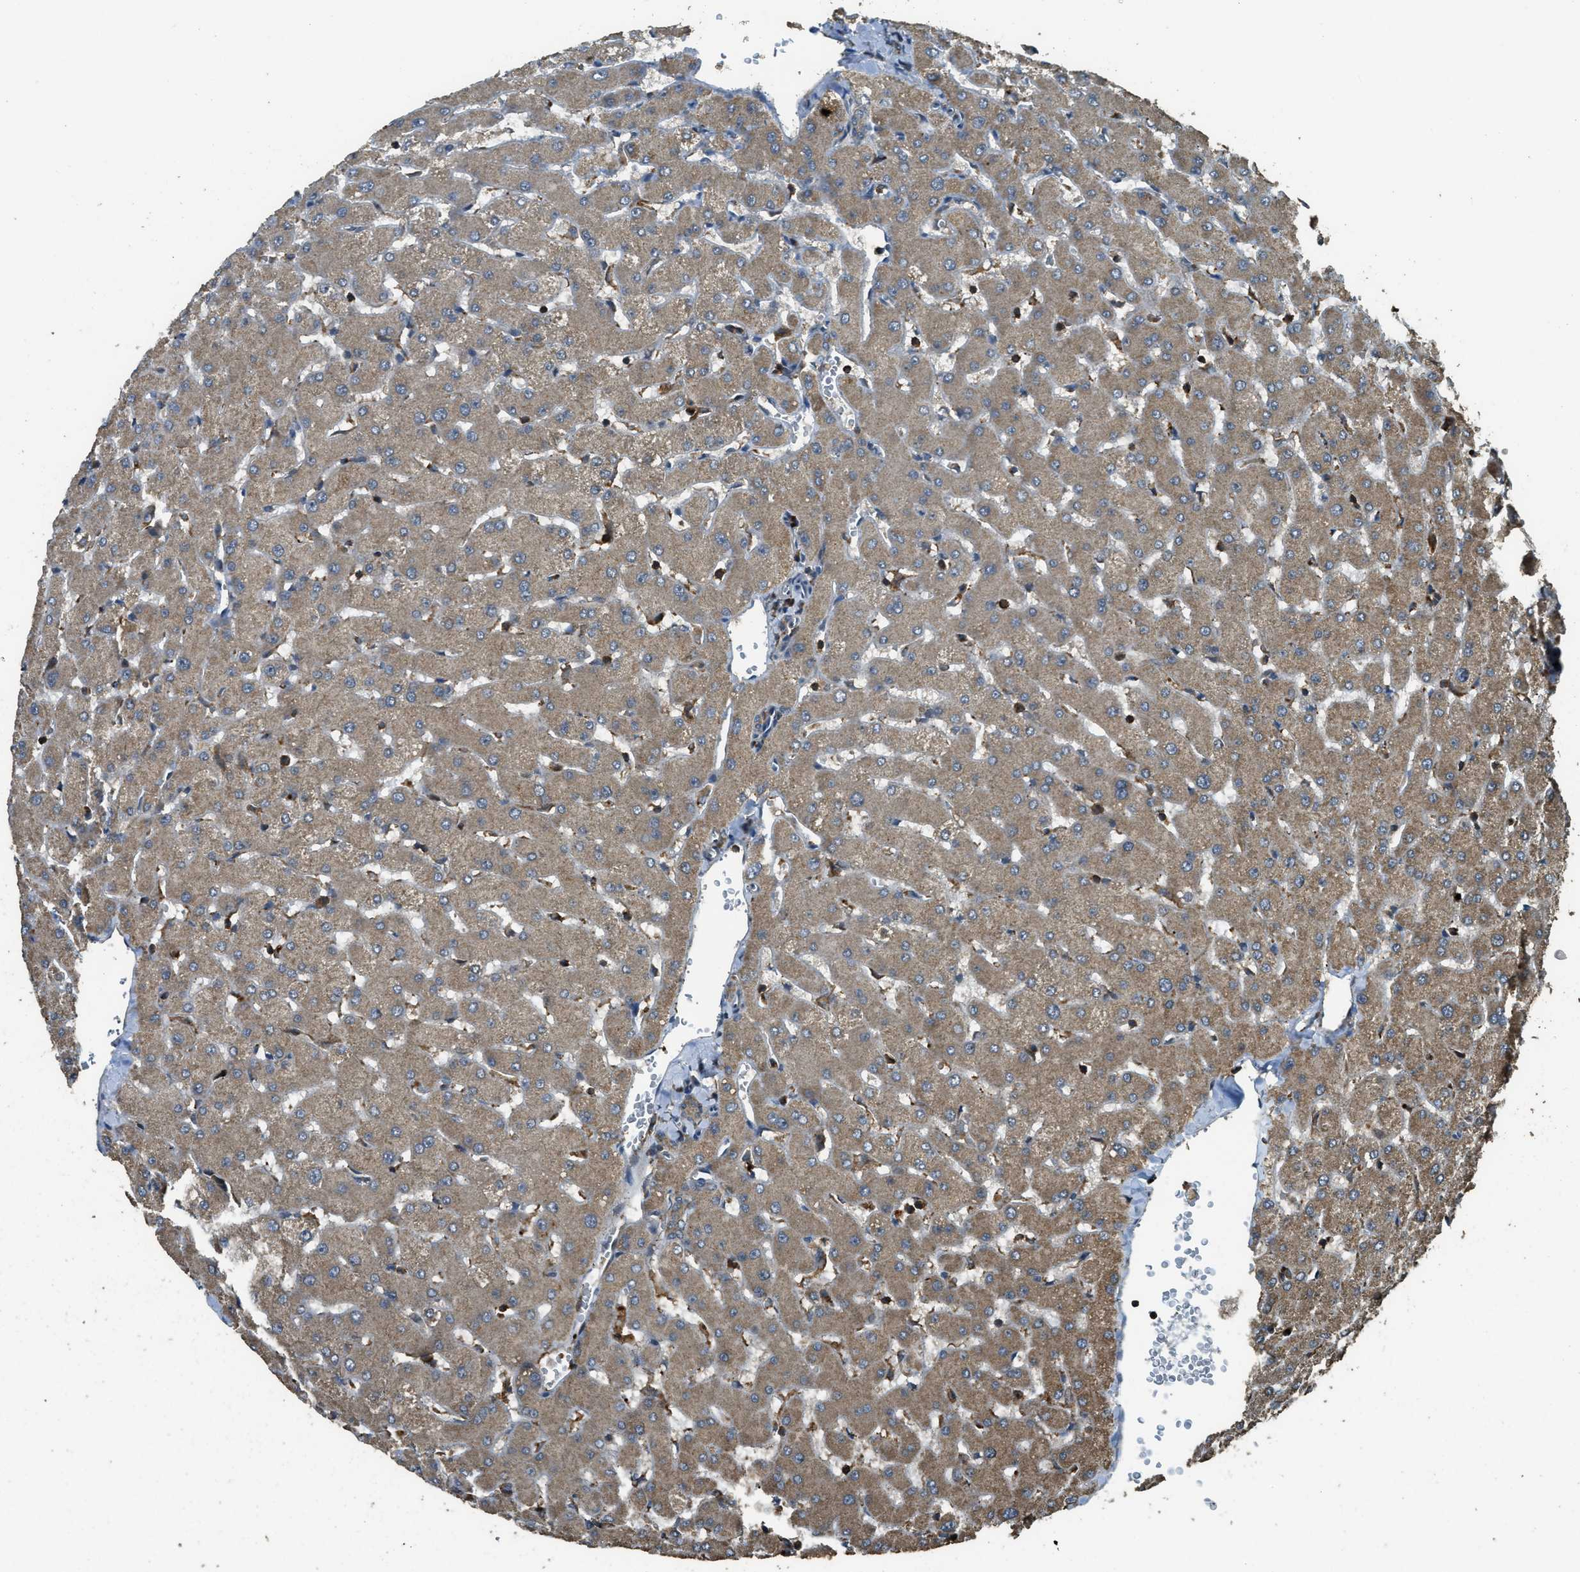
{"staining": {"intensity": "weak", "quantity": ">75%", "location": "cytoplasmic/membranous"}, "tissue": "liver", "cell_type": "Cholangiocytes", "image_type": "normal", "snomed": [{"axis": "morphology", "description": "Normal tissue, NOS"}, {"axis": "topography", "description": "Liver"}], "caption": "Weak cytoplasmic/membranous staining for a protein is appreciated in approximately >75% of cholangiocytes of benign liver using IHC.", "gene": "PPP6R3", "patient": {"sex": "female", "age": 63}}